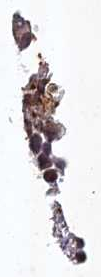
{"staining": {"intensity": "moderate", "quantity": "25%-75%", "location": "cytoplasmic/membranous,nuclear"}, "tissue": "bone marrow", "cell_type": "Hematopoietic cells", "image_type": "normal", "snomed": [{"axis": "morphology", "description": "Normal tissue, NOS"}, {"axis": "topography", "description": "Bone marrow"}], "caption": "Unremarkable bone marrow demonstrates moderate cytoplasmic/membranous,nuclear positivity in about 25%-75% of hematopoietic cells, visualized by immunohistochemistry.", "gene": "ABCB10", "patient": {"sex": "female", "age": 82}}